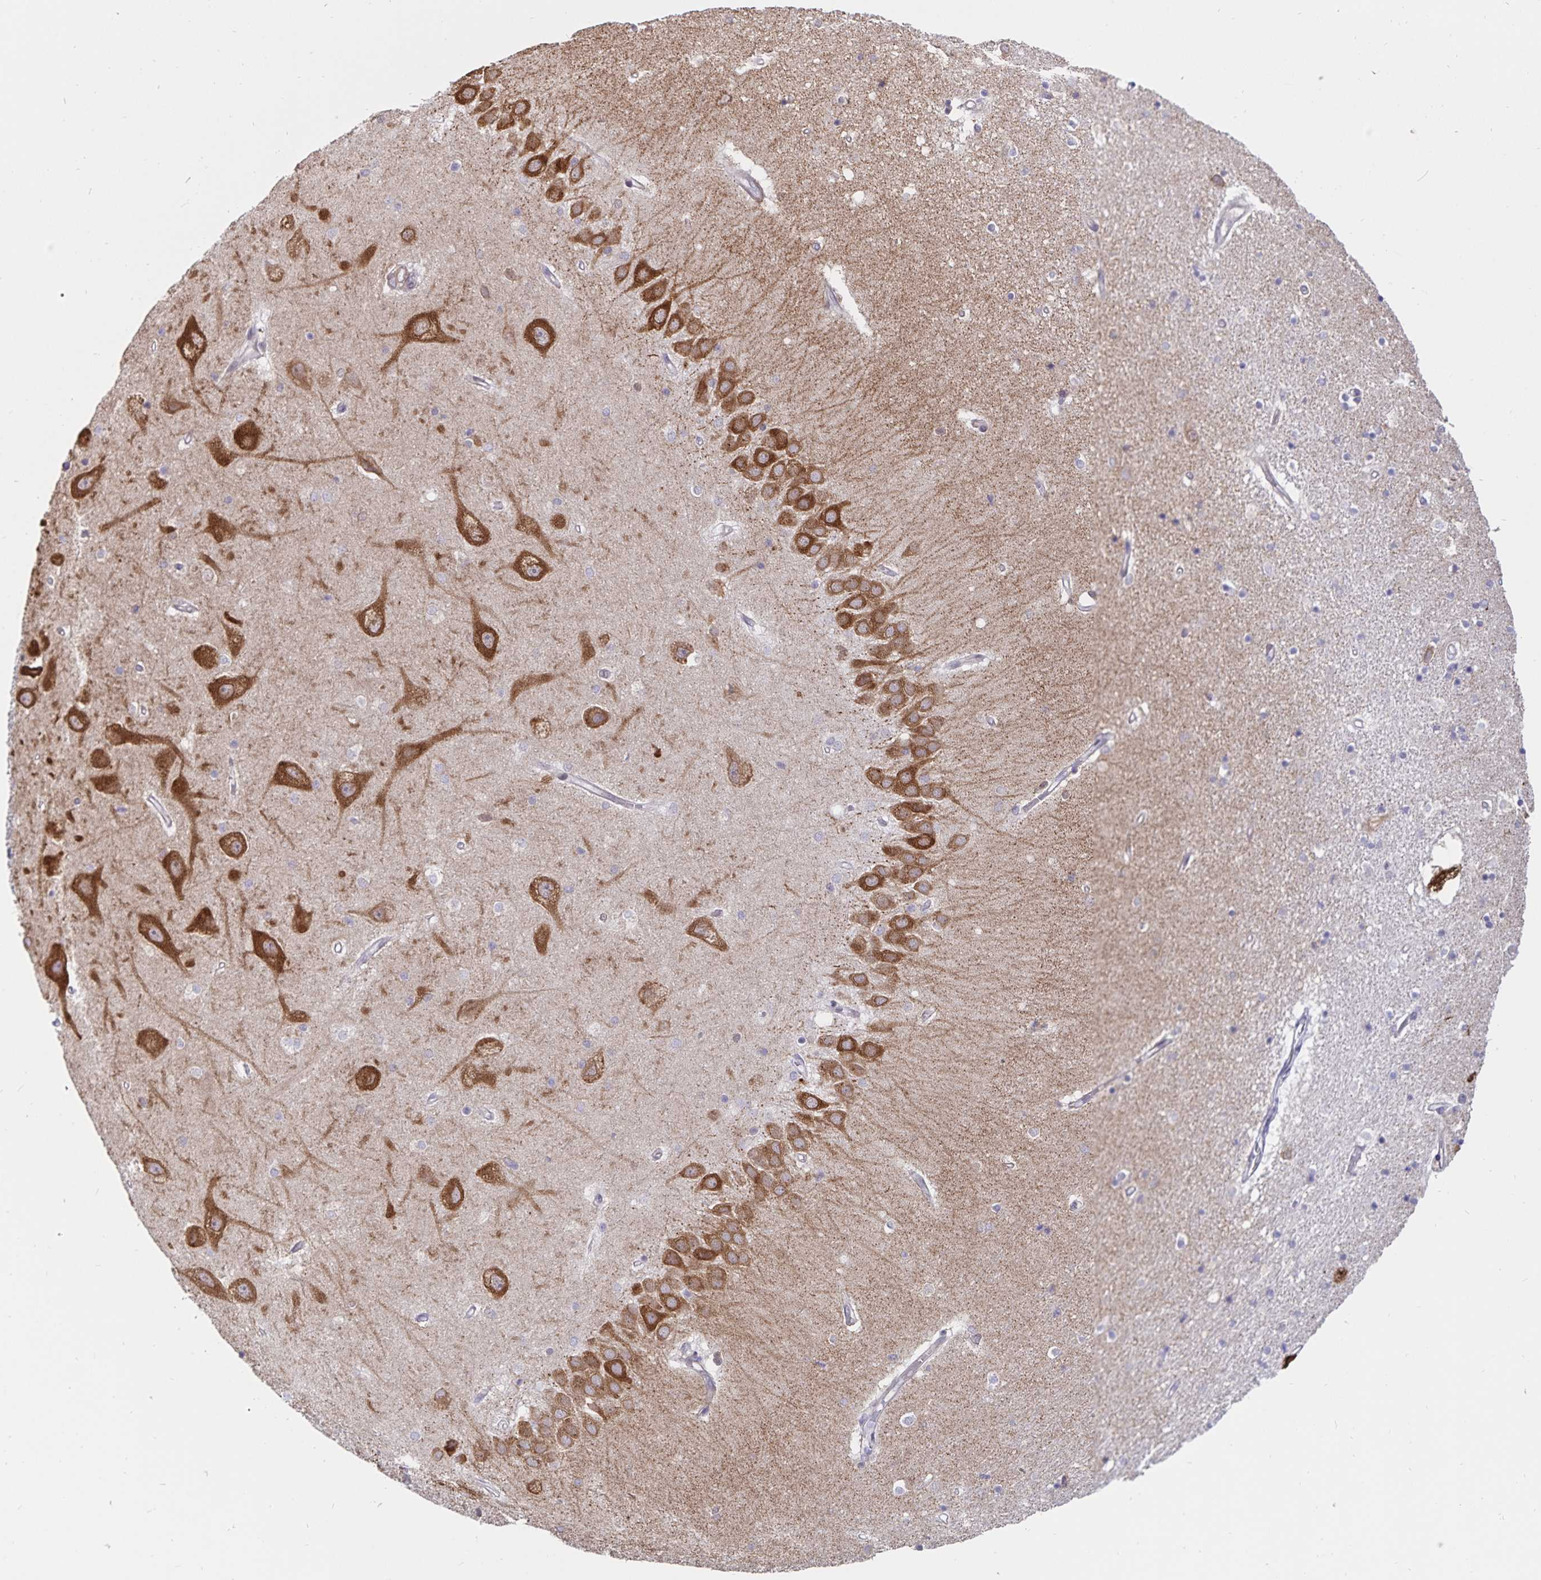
{"staining": {"intensity": "negative", "quantity": "none", "location": "none"}, "tissue": "hippocampus", "cell_type": "Glial cells", "image_type": "normal", "snomed": [{"axis": "morphology", "description": "Normal tissue, NOS"}, {"axis": "topography", "description": "Hippocampus"}], "caption": "Glial cells show no significant staining in benign hippocampus.", "gene": "ATP2A2", "patient": {"sex": "male", "age": 63}}